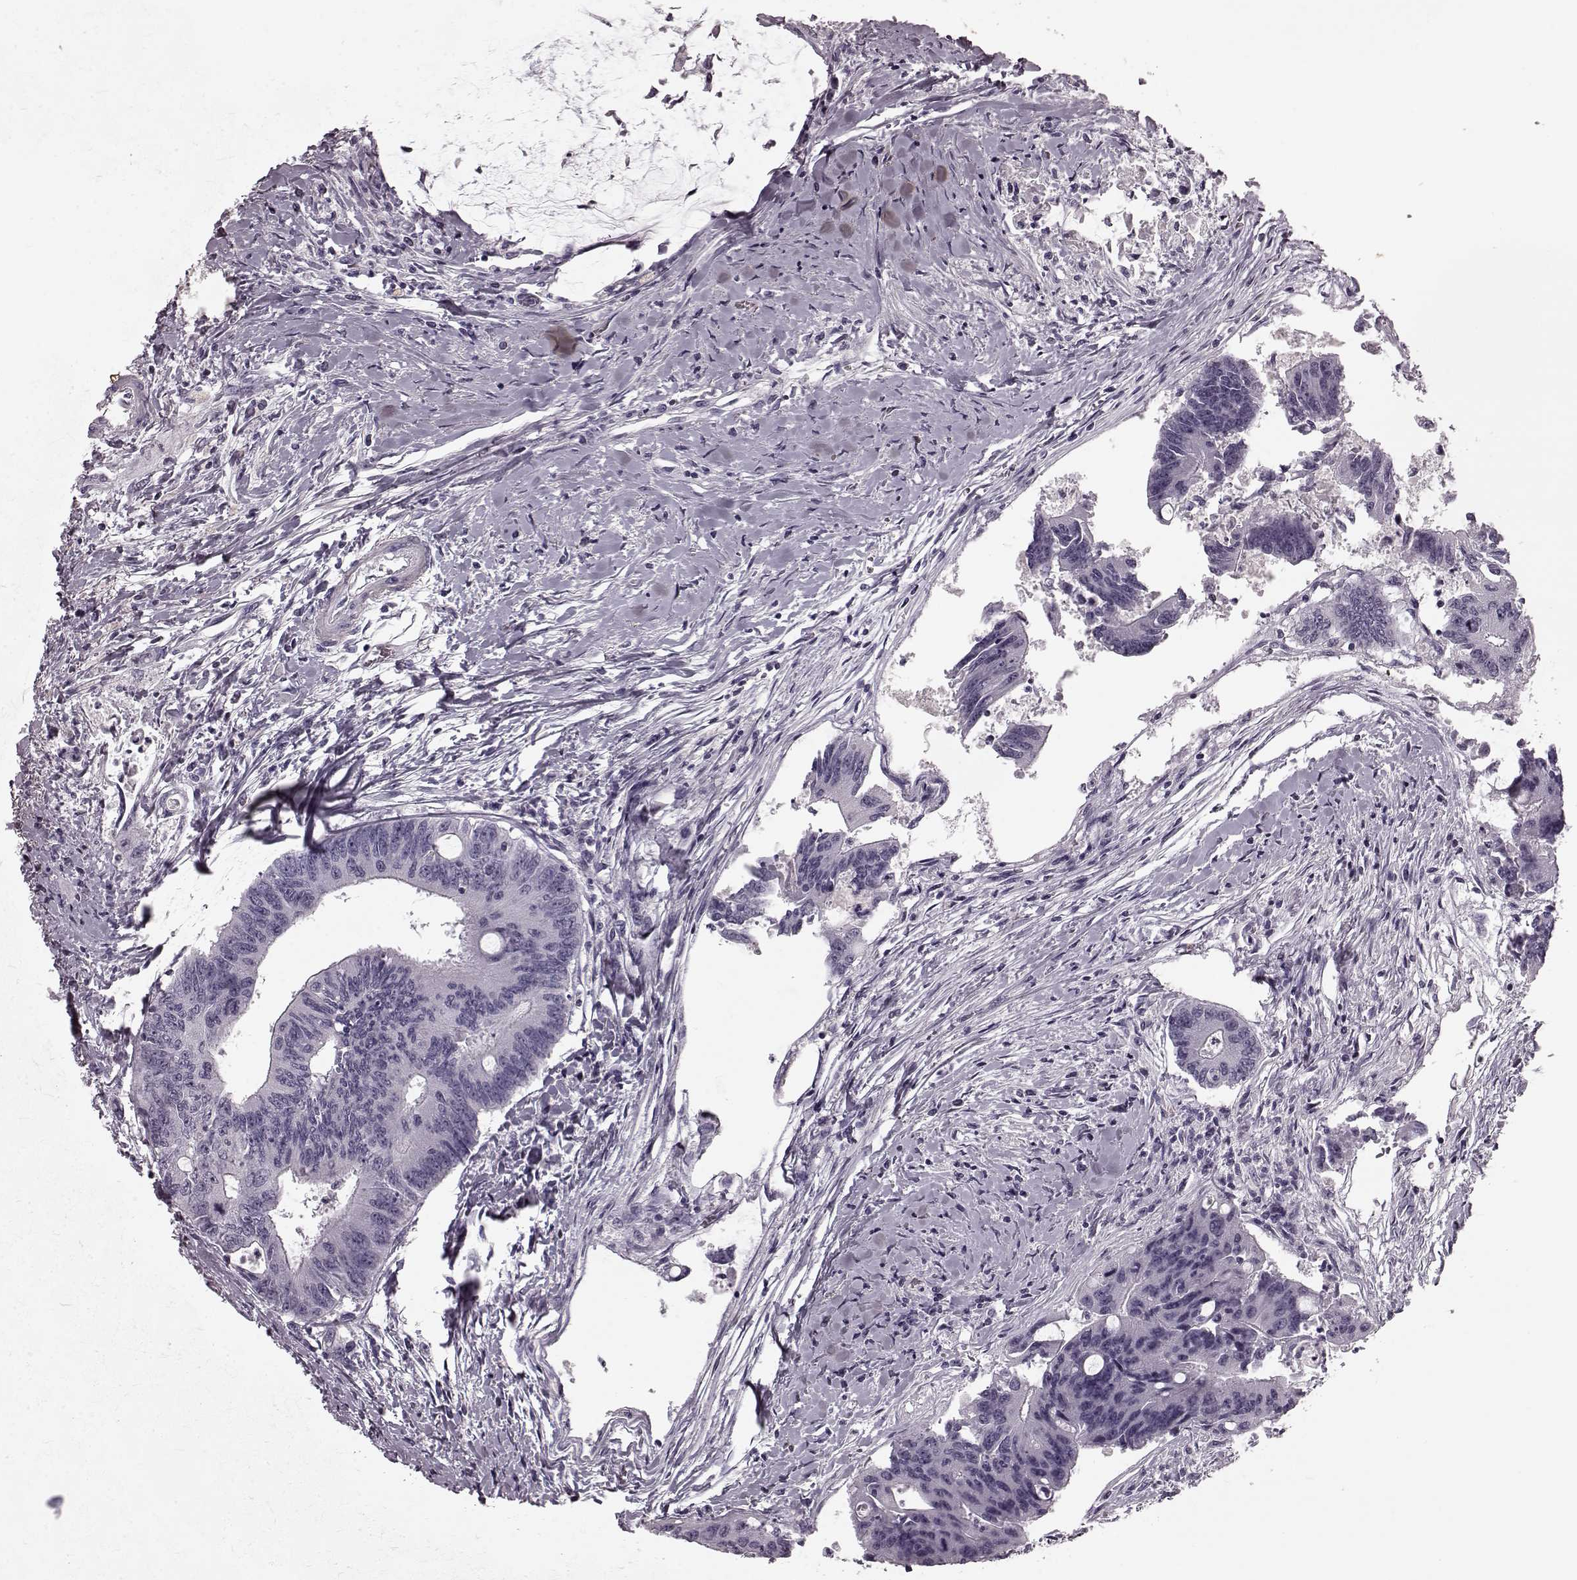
{"staining": {"intensity": "negative", "quantity": "none", "location": "none"}, "tissue": "colorectal cancer", "cell_type": "Tumor cells", "image_type": "cancer", "snomed": [{"axis": "morphology", "description": "Adenocarcinoma, NOS"}, {"axis": "topography", "description": "Rectum"}], "caption": "Human colorectal cancer stained for a protein using immunohistochemistry (IHC) reveals no staining in tumor cells.", "gene": "CST7", "patient": {"sex": "male", "age": 59}}